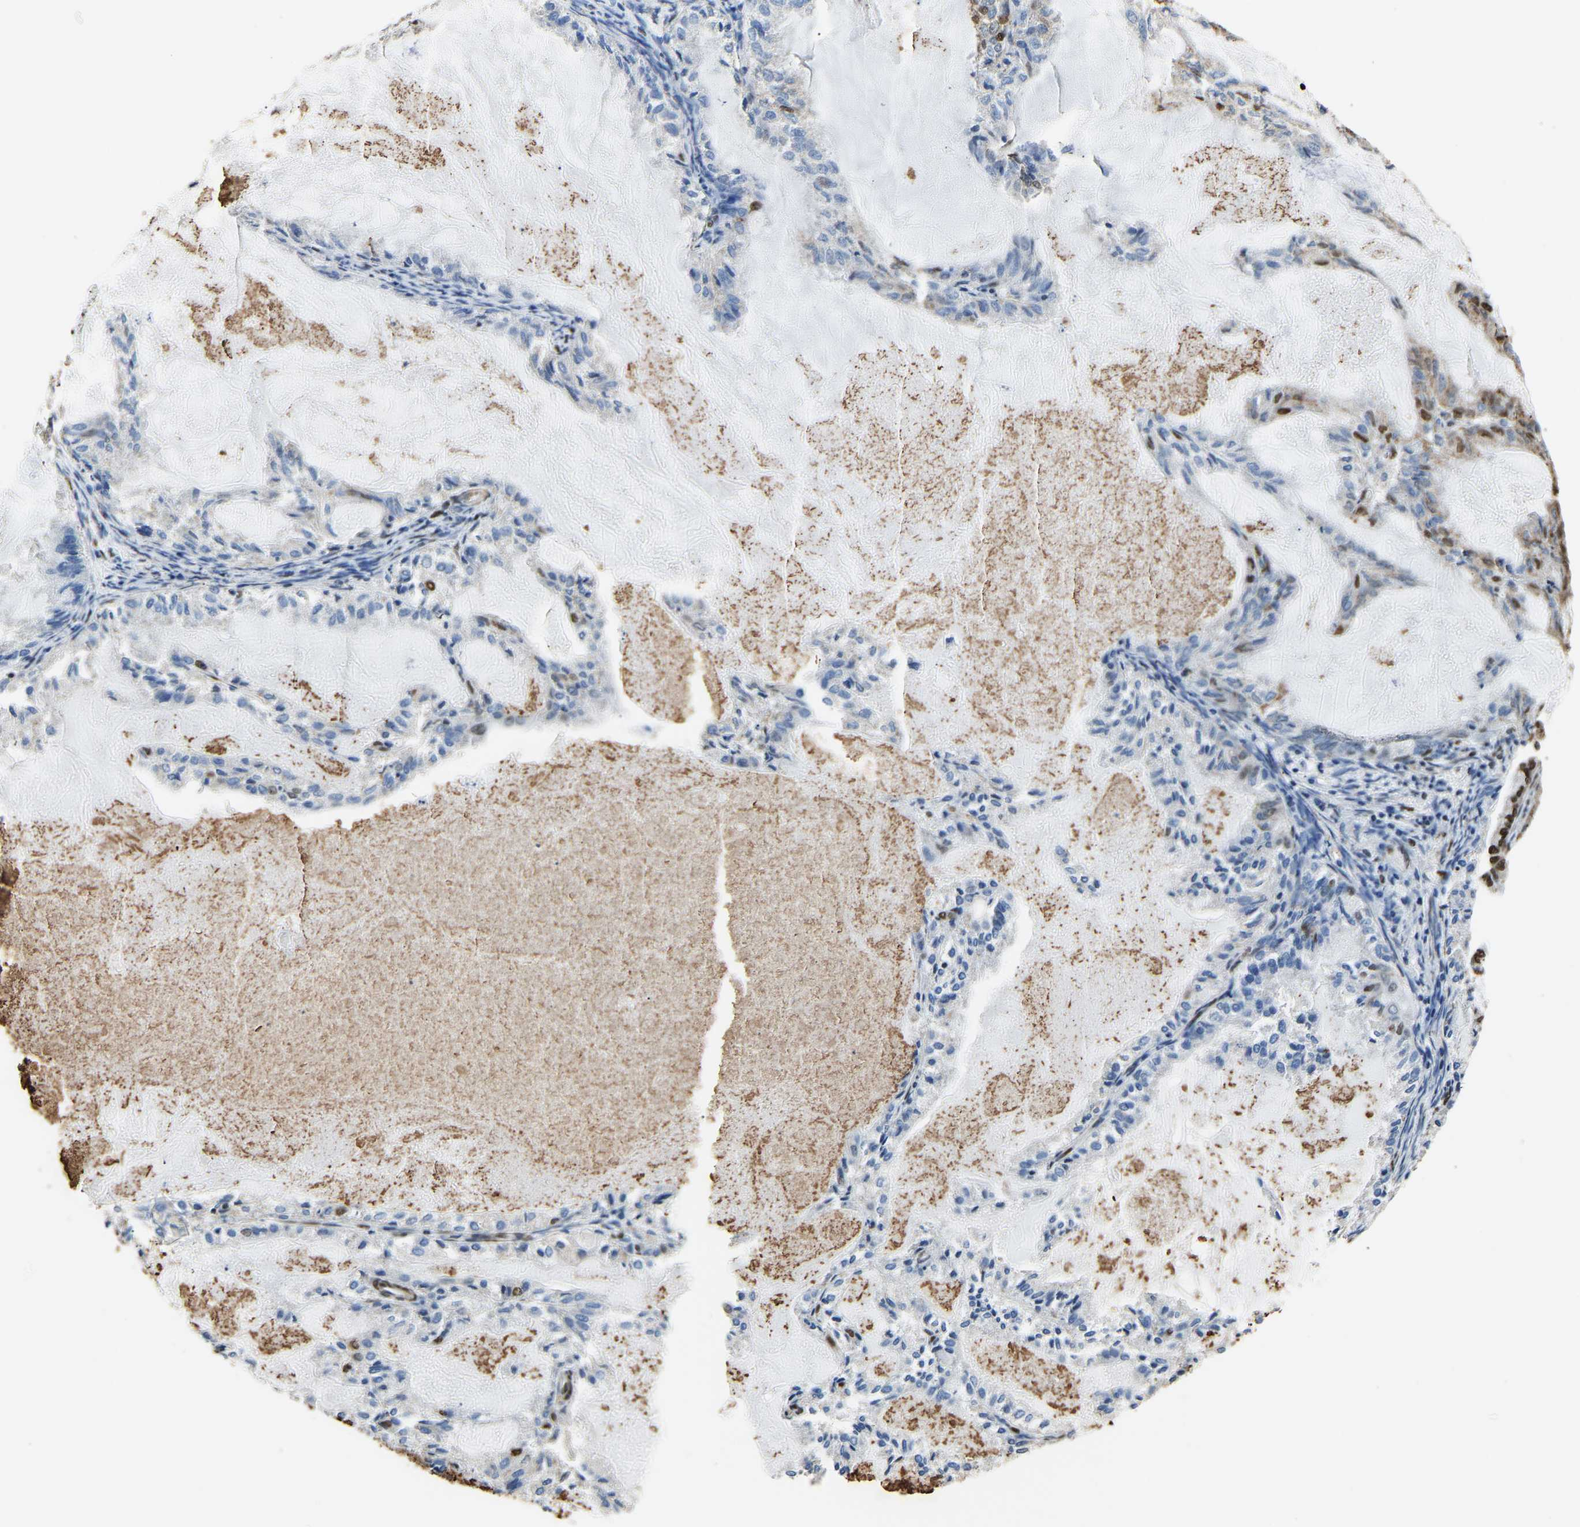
{"staining": {"intensity": "moderate", "quantity": "<25%", "location": "nuclear"}, "tissue": "endometrial cancer", "cell_type": "Tumor cells", "image_type": "cancer", "snomed": [{"axis": "morphology", "description": "Adenocarcinoma, NOS"}, {"axis": "topography", "description": "Endometrium"}], "caption": "Endometrial cancer (adenocarcinoma) was stained to show a protein in brown. There is low levels of moderate nuclear expression in approximately <25% of tumor cells. (DAB = brown stain, brightfield microscopy at high magnification).", "gene": "SAFB", "patient": {"sex": "female", "age": 86}}